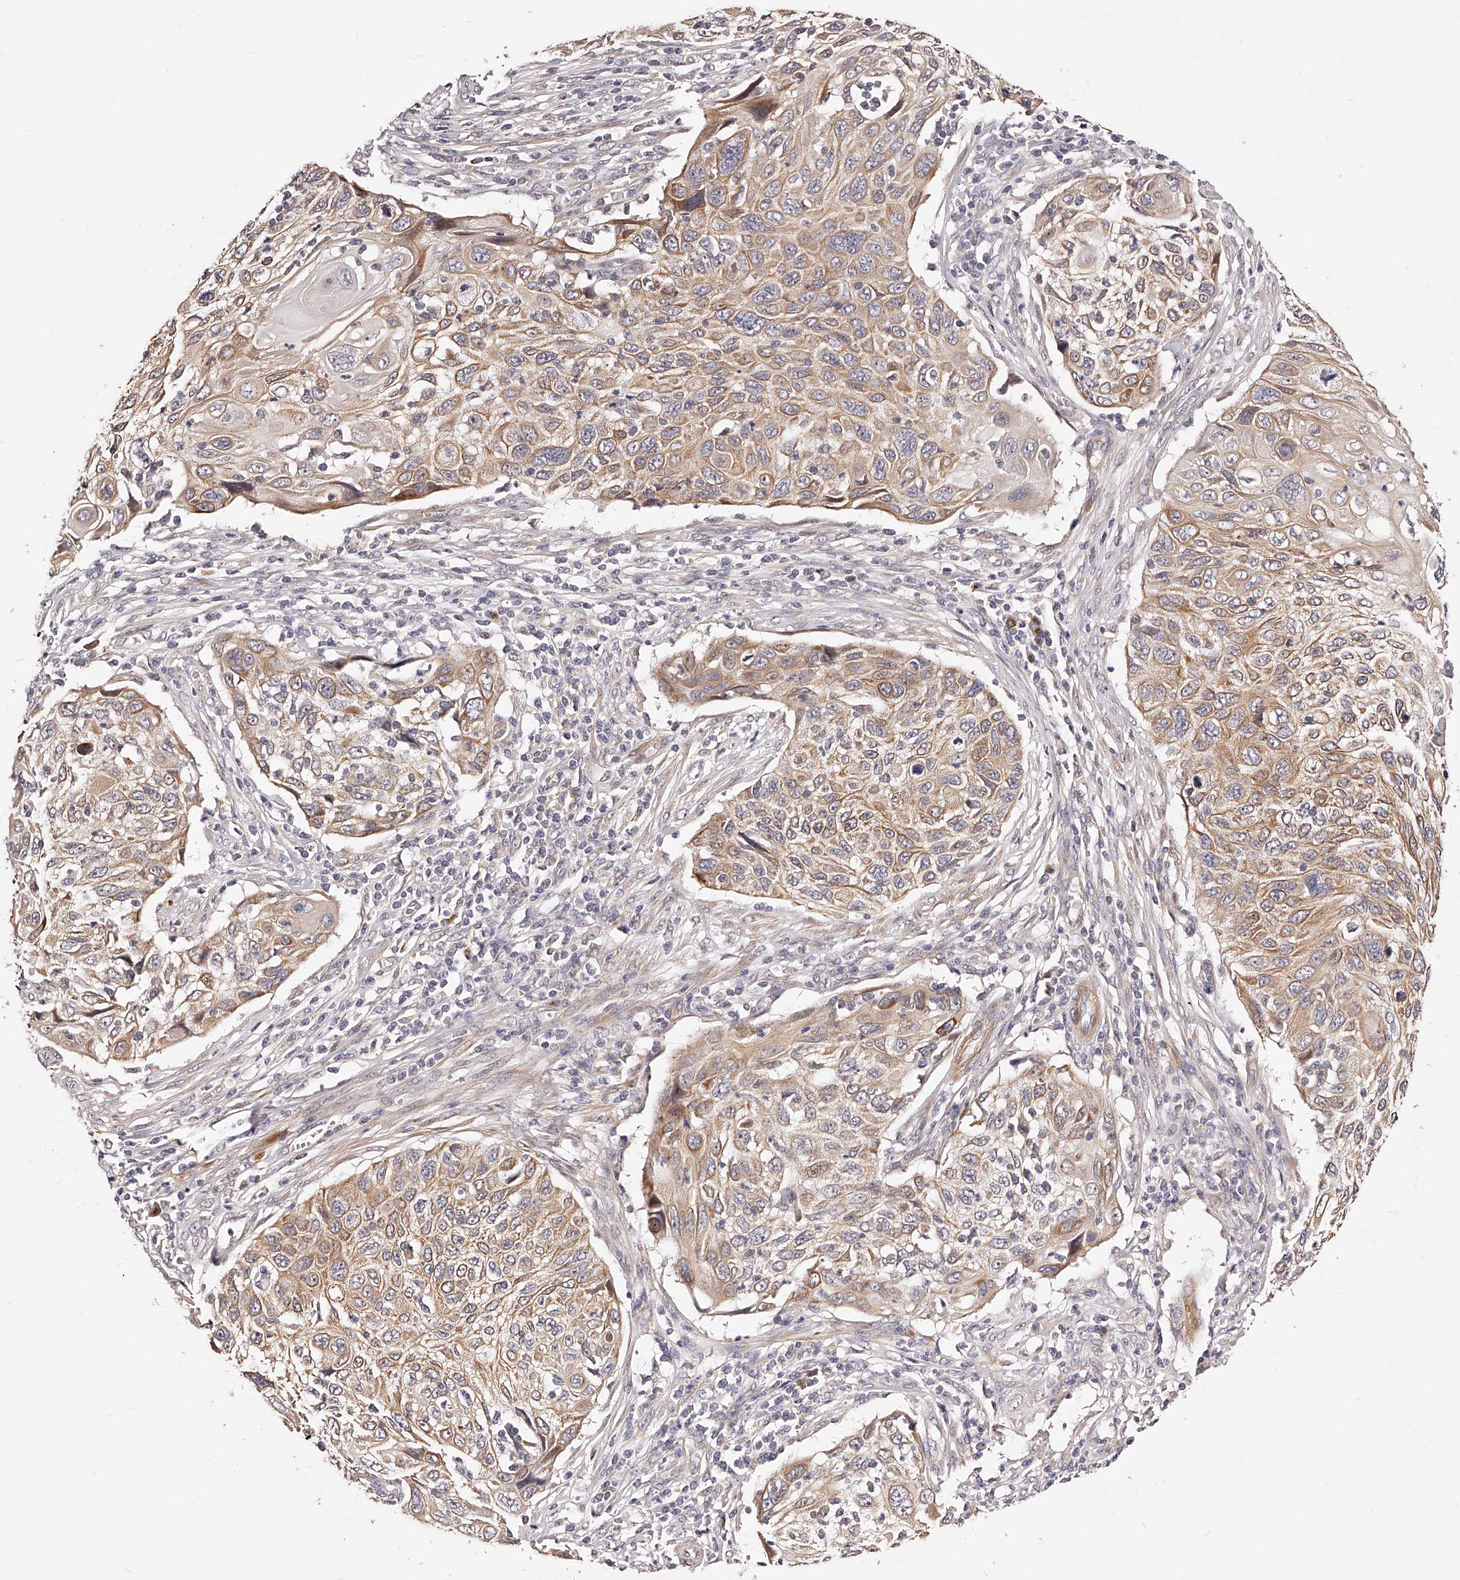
{"staining": {"intensity": "weak", "quantity": ">75%", "location": "cytoplasmic/membranous"}, "tissue": "cervical cancer", "cell_type": "Tumor cells", "image_type": "cancer", "snomed": [{"axis": "morphology", "description": "Squamous cell carcinoma, NOS"}, {"axis": "topography", "description": "Cervix"}], "caption": "Protein expression by immunohistochemistry shows weak cytoplasmic/membranous positivity in about >75% of tumor cells in cervical cancer (squamous cell carcinoma).", "gene": "ZNF502", "patient": {"sex": "female", "age": 70}}